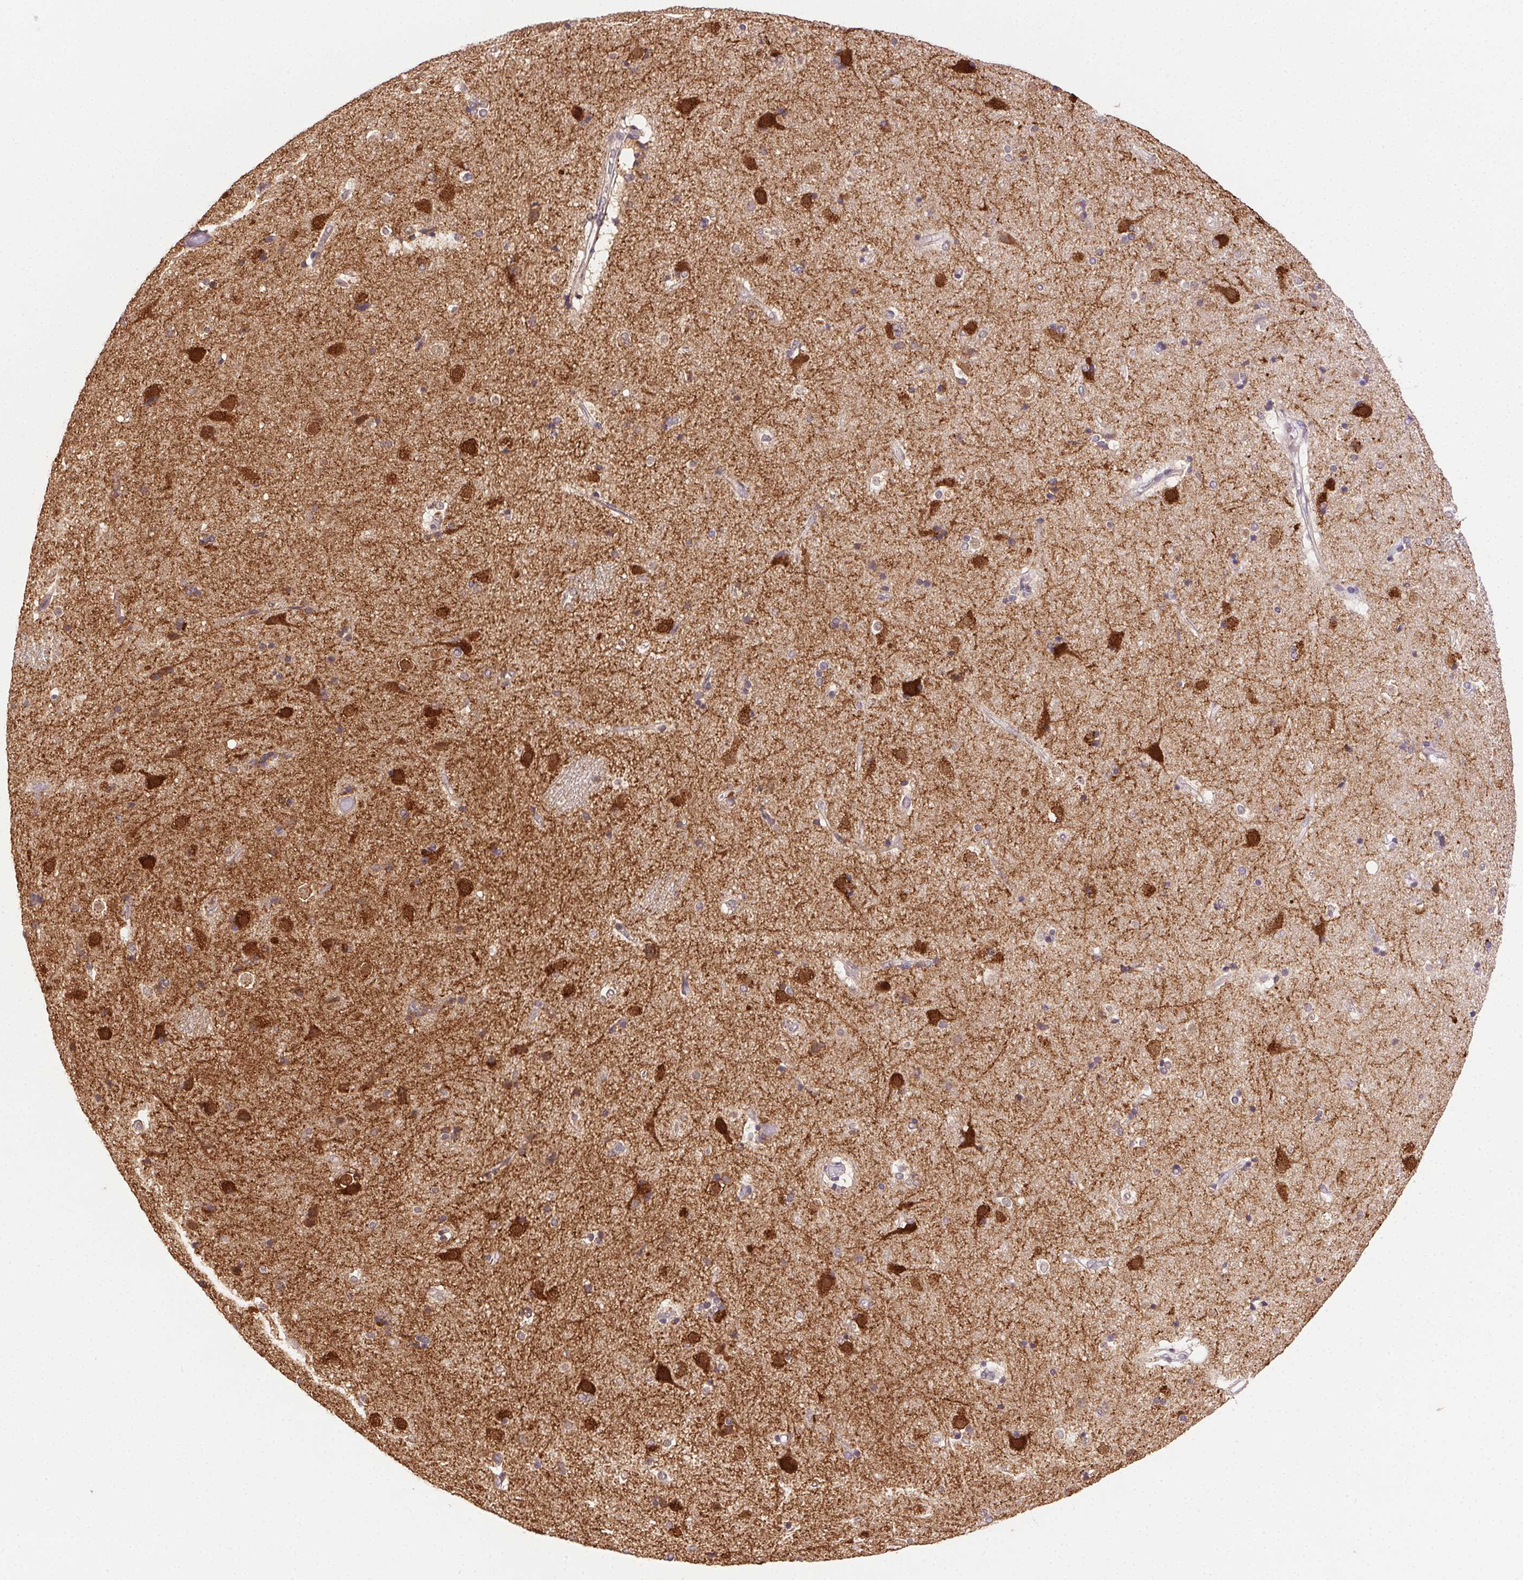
{"staining": {"intensity": "strong", "quantity": "25%-75%", "location": "cytoplasmic/membranous"}, "tissue": "caudate", "cell_type": "Glial cells", "image_type": "normal", "snomed": [{"axis": "morphology", "description": "Normal tissue, NOS"}, {"axis": "topography", "description": "Lateral ventricle wall"}], "caption": "This photomicrograph reveals immunohistochemistry staining of benign caudate, with high strong cytoplasmic/membranous staining in approximately 25%-75% of glial cells.", "gene": "AKAP5", "patient": {"sex": "female", "age": 71}}